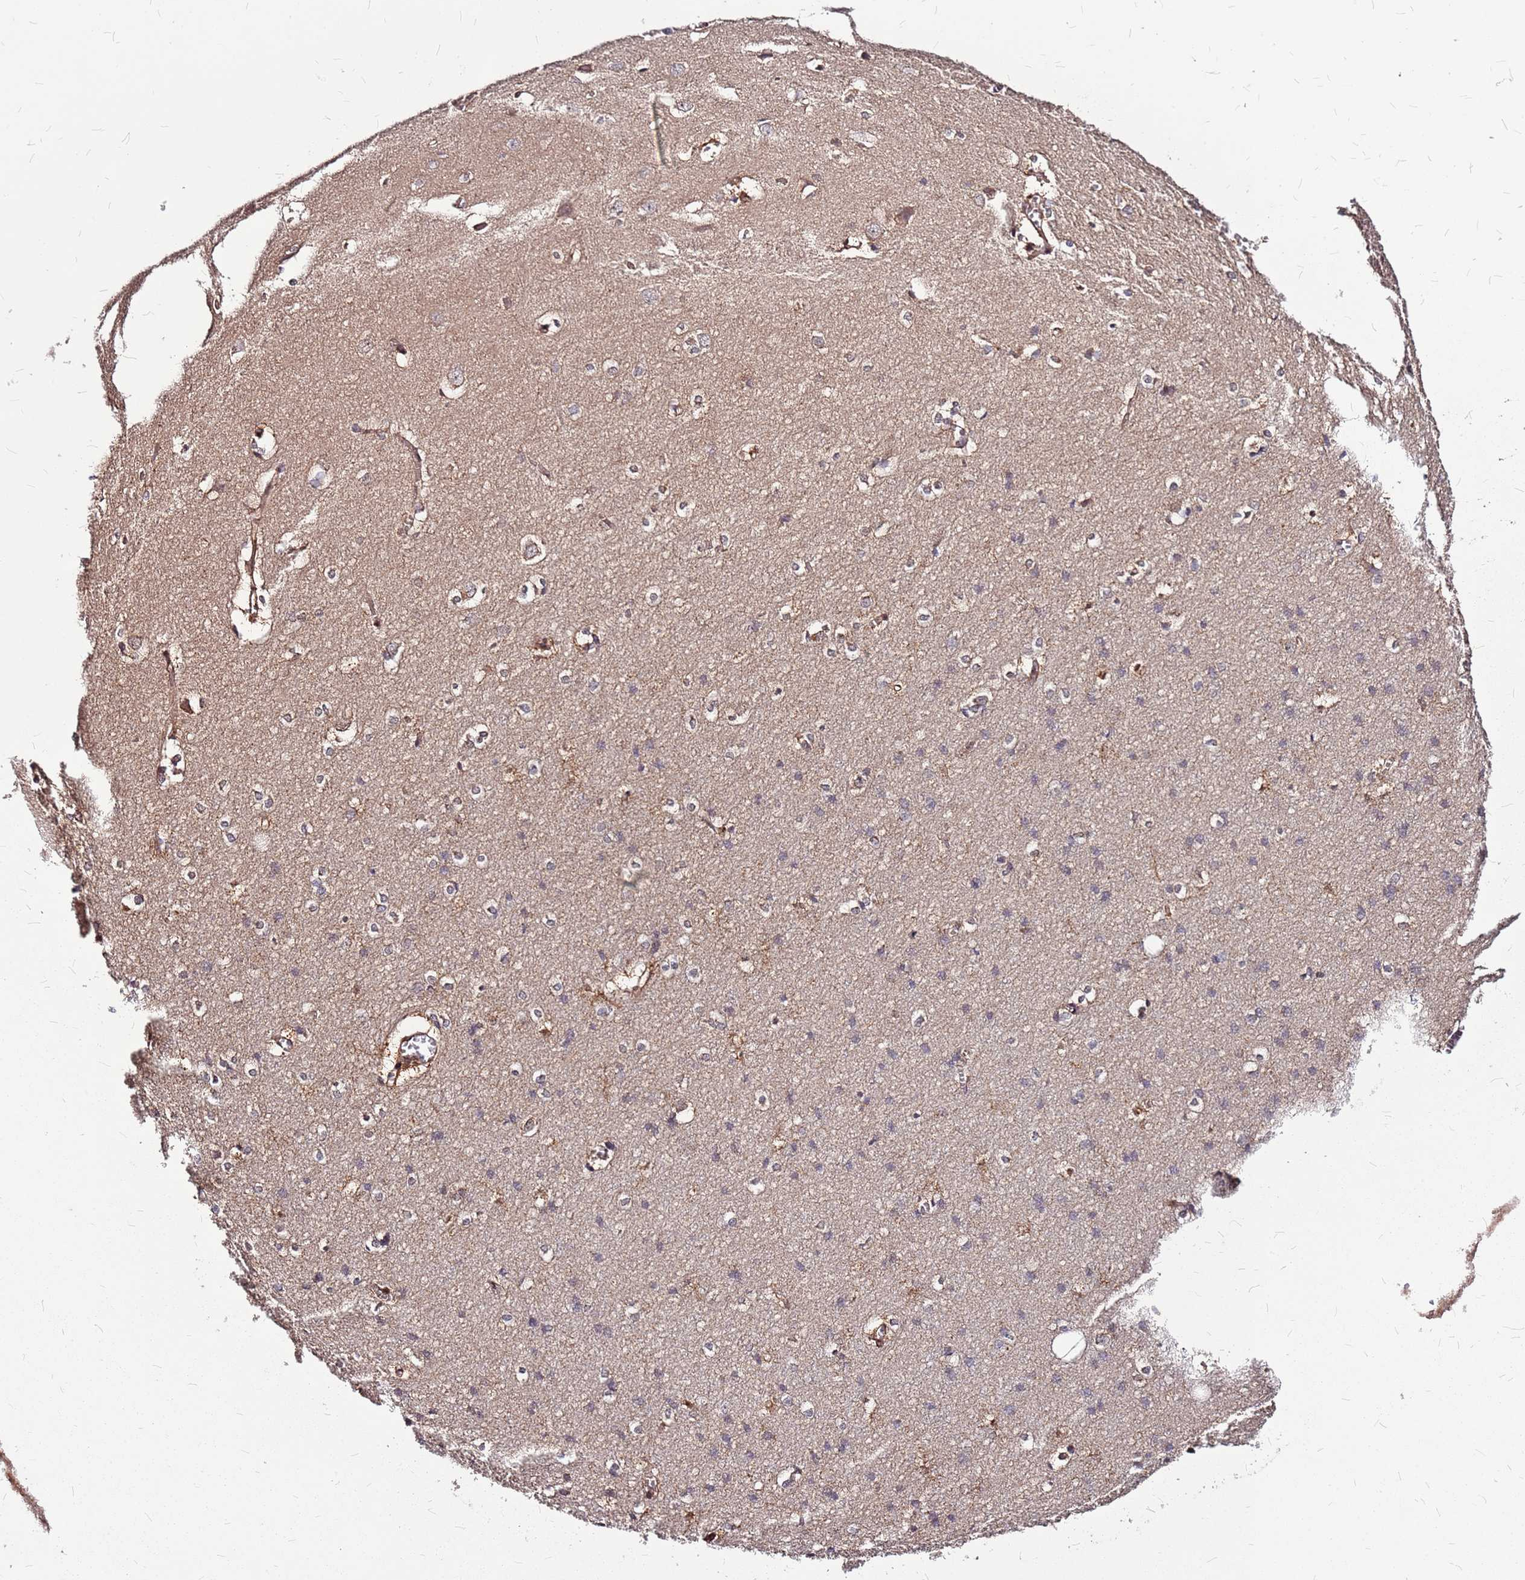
{"staining": {"intensity": "moderate", "quantity": ">75%", "location": "cytoplasmic/membranous"}, "tissue": "cerebral cortex", "cell_type": "Endothelial cells", "image_type": "normal", "snomed": [{"axis": "morphology", "description": "Normal tissue, NOS"}, {"axis": "topography", "description": "Cerebral cortex"}], "caption": "High-magnification brightfield microscopy of normal cerebral cortex stained with DAB (brown) and counterstained with hematoxylin (blue). endothelial cells exhibit moderate cytoplasmic/membranous expression is identified in about>75% of cells. The protein is stained brown, and the nuclei are stained in blue (DAB IHC with brightfield microscopy, high magnification).", "gene": "LYPLAL1", "patient": {"sex": "male", "age": 37}}